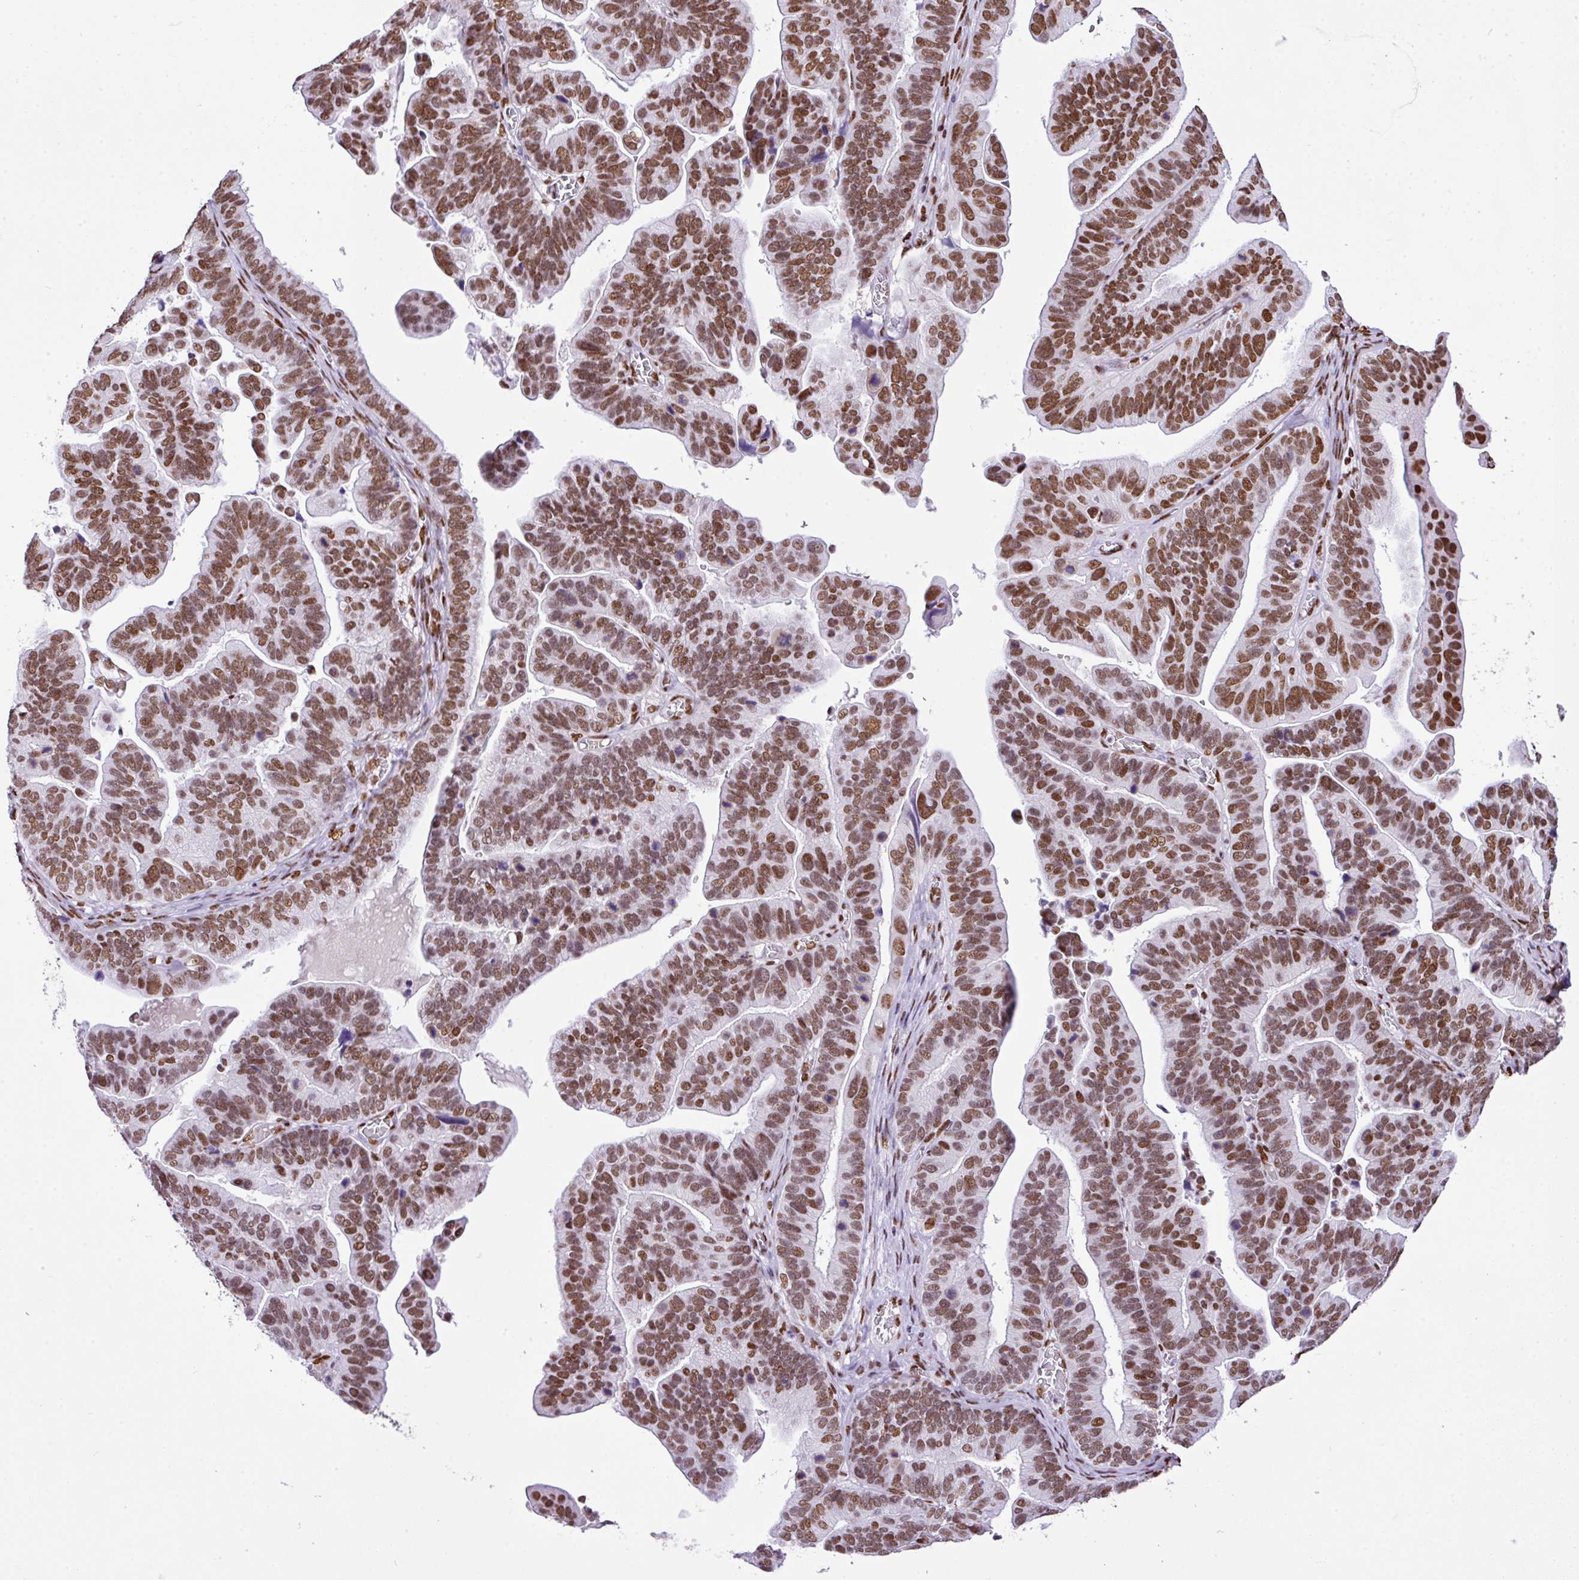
{"staining": {"intensity": "moderate", "quantity": ">75%", "location": "nuclear"}, "tissue": "ovarian cancer", "cell_type": "Tumor cells", "image_type": "cancer", "snomed": [{"axis": "morphology", "description": "Cystadenocarcinoma, serous, NOS"}, {"axis": "topography", "description": "Ovary"}], "caption": "Serous cystadenocarcinoma (ovarian) stained with a brown dye reveals moderate nuclear positive staining in about >75% of tumor cells.", "gene": "RARG", "patient": {"sex": "female", "age": 56}}